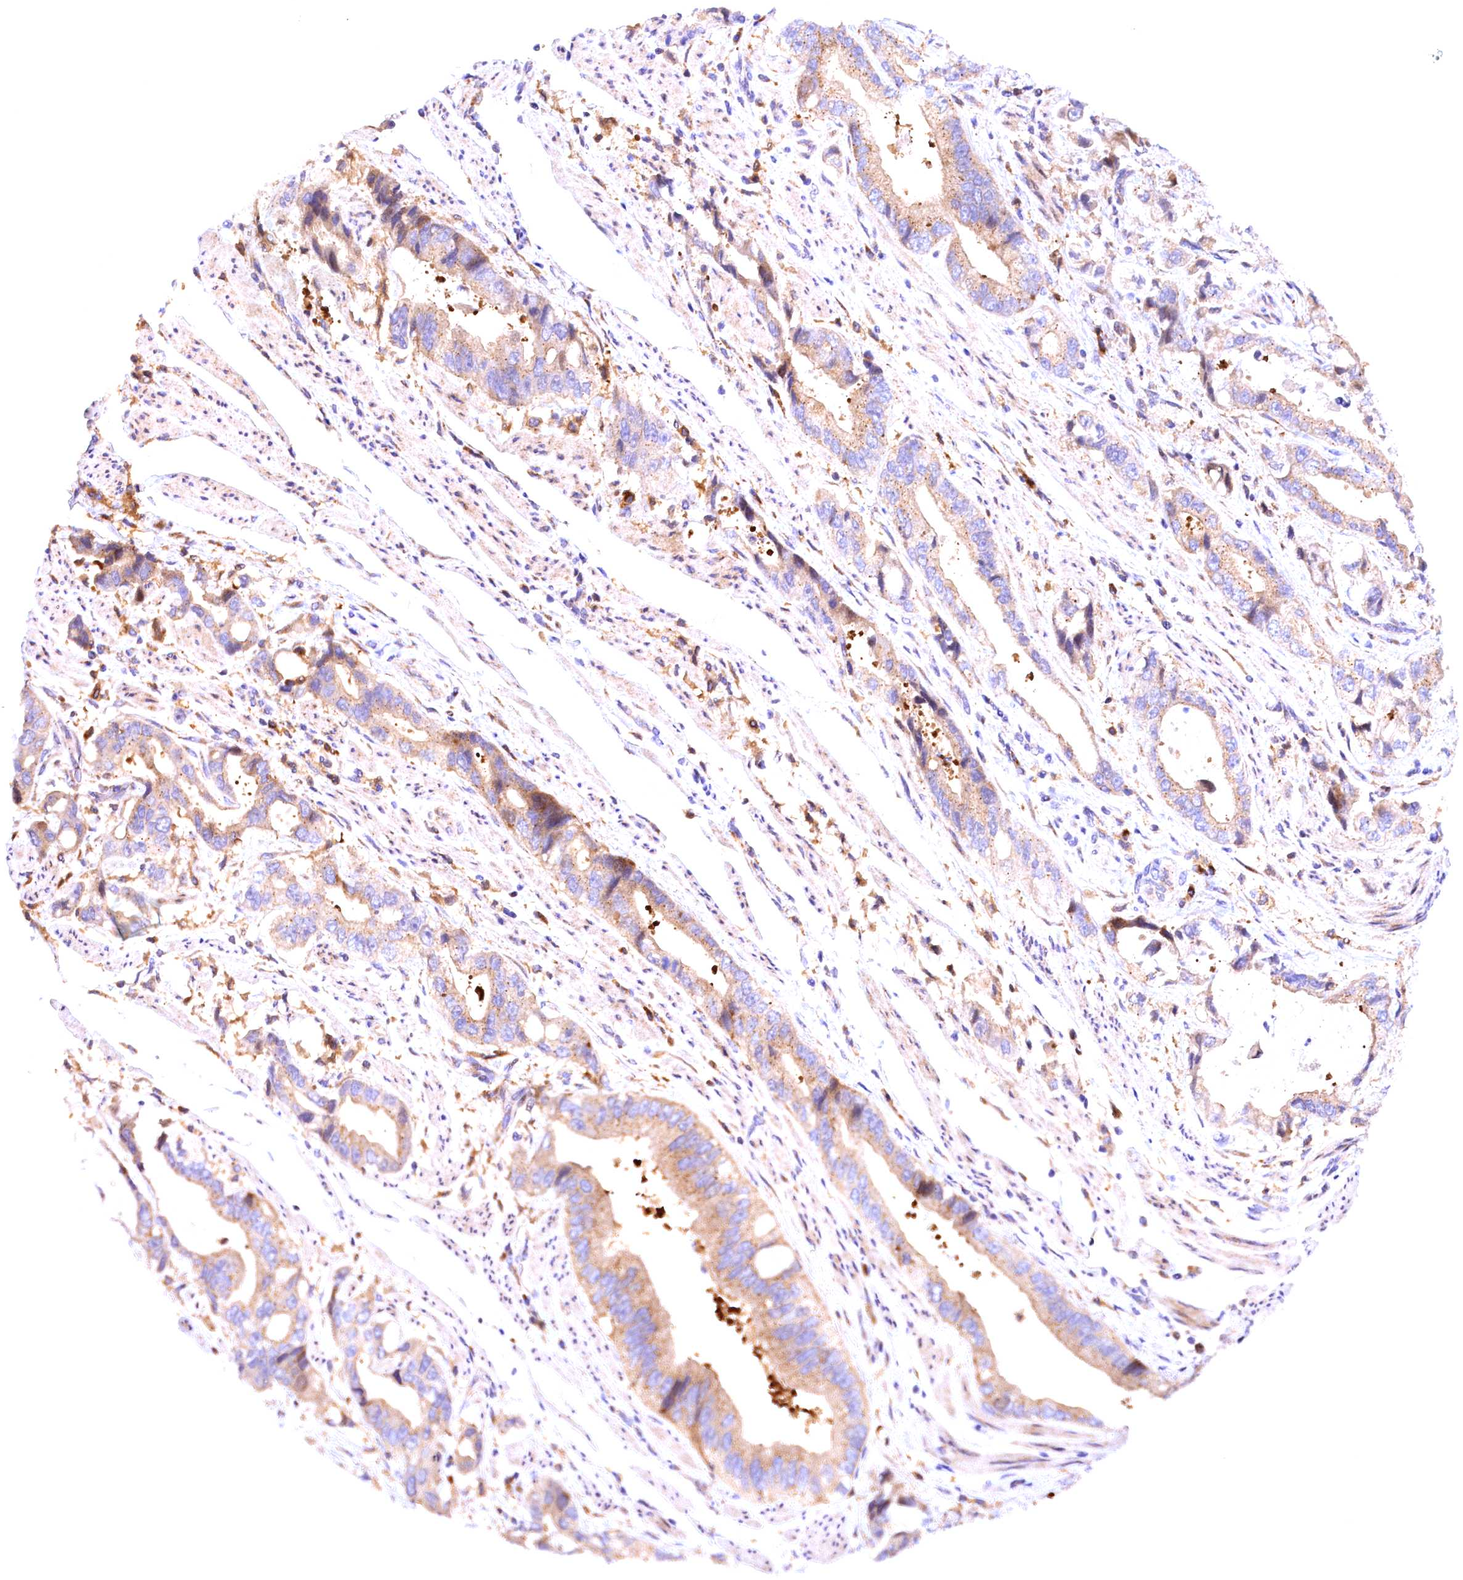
{"staining": {"intensity": "moderate", "quantity": "25%-75%", "location": "cytoplasmic/membranous"}, "tissue": "stomach cancer", "cell_type": "Tumor cells", "image_type": "cancer", "snomed": [{"axis": "morphology", "description": "Adenocarcinoma, NOS"}, {"axis": "topography", "description": "Stomach"}], "caption": "Immunohistochemistry (IHC) micrograph of human adenocarcinoma (stomach) stained for a protein (brown), which shows medium levels of moderate cytoplasmic/membranous staining in about 25%-75% of tumor cells.", "gene": "NAIP", "patient": {"sex": "male", "age": 62}}